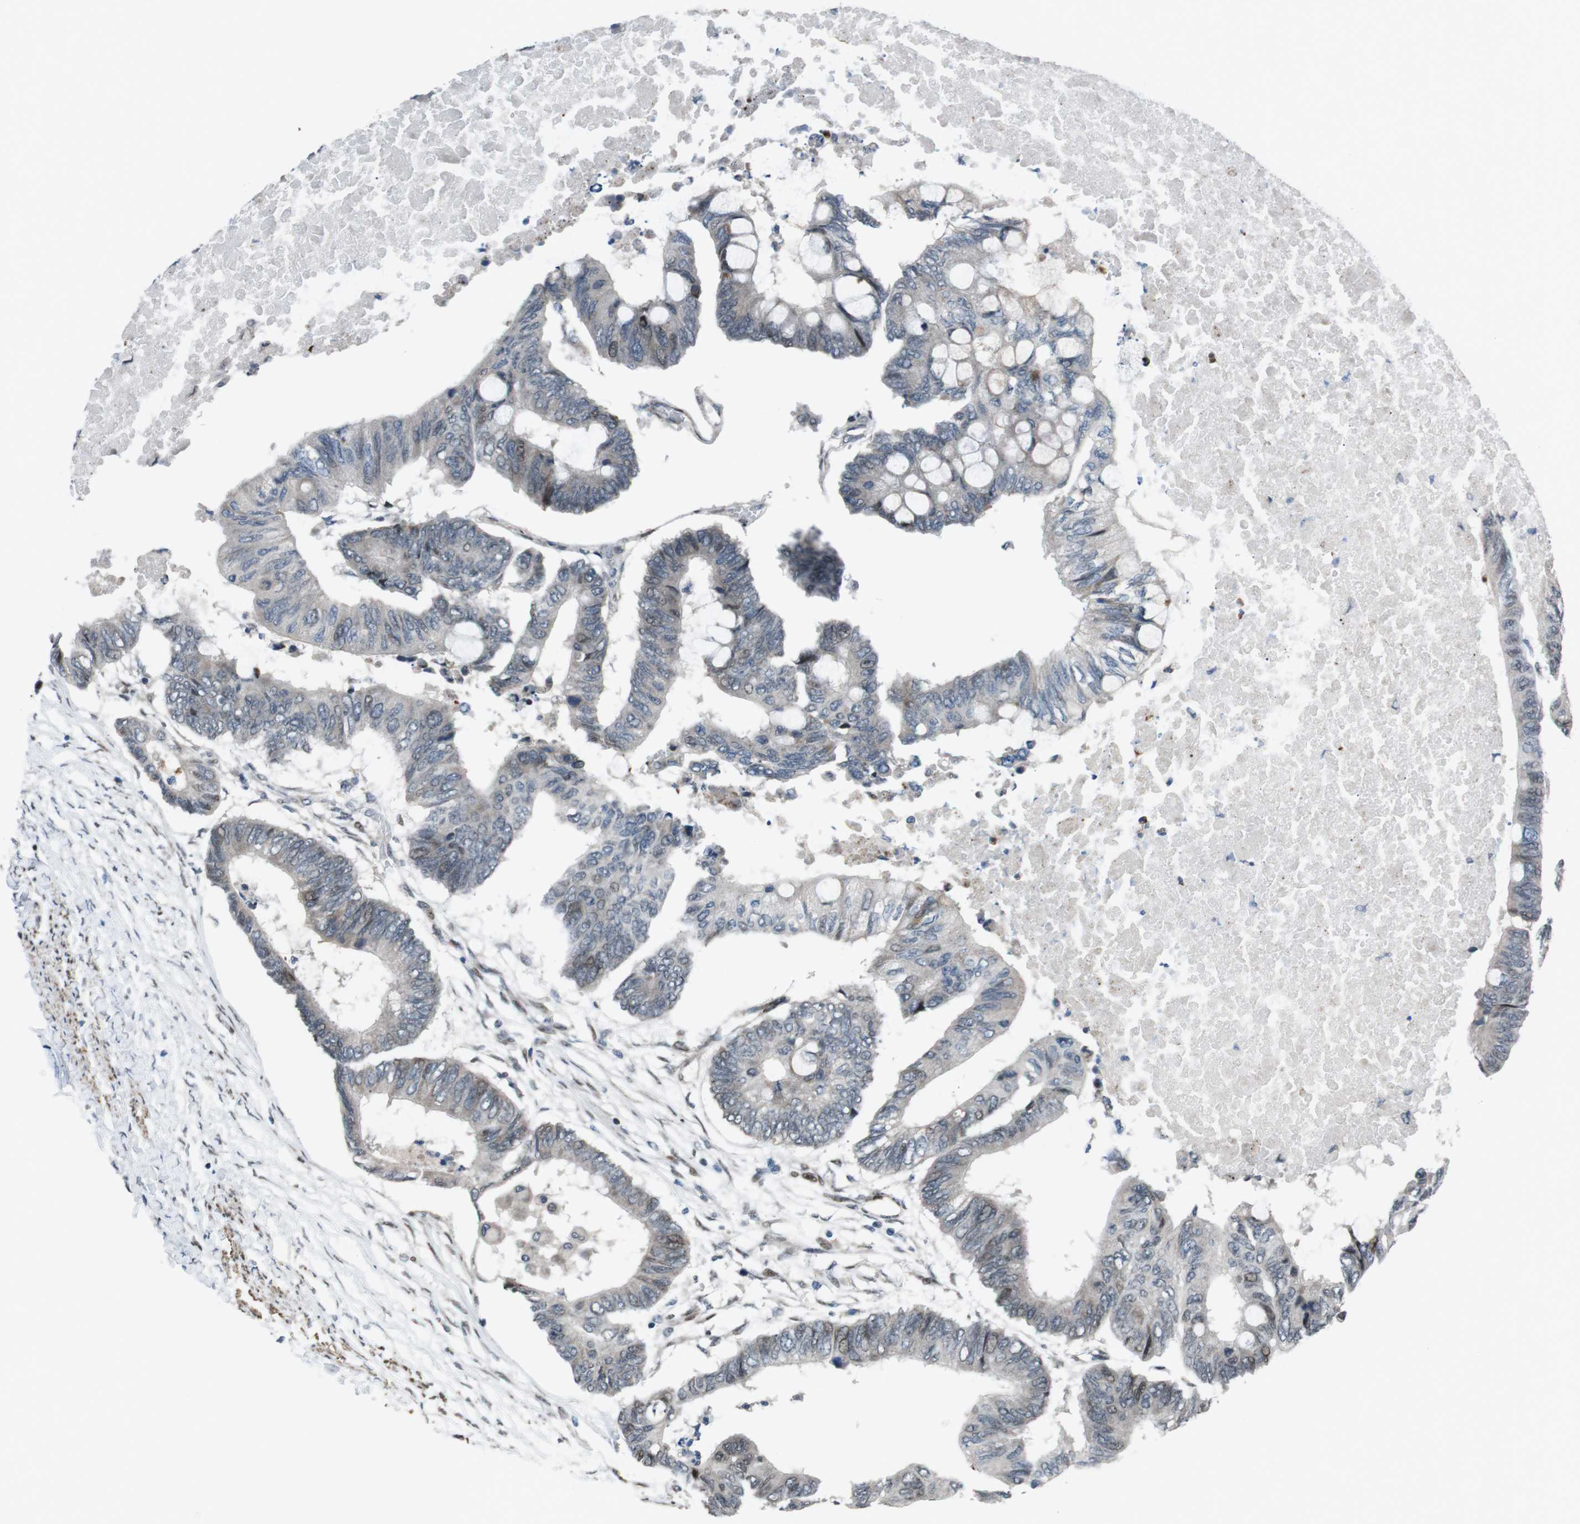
{"staining": {"intensity": "weak", "quantity": "<25%", "location": "nuclear"}, "tissue": "colorectal cancer", "cell_type": "Tumor cells", "image_type": "cancer", "snomed": [{"axis": "morphology", "description": "Normal tissue, NOS"}, {"axis": "morphology", "description": "Adenocarcinoma, NOS"}, {"axis": "topography", "description": "Rectum"}, {"axis": "topography", "description": "Peripheral nerve tissue"}], "caption": "Photomicrograph shows no significant protein positivity in tumor cells of colorectal cancer (adenocarcinoma). Nuclei are stained in blue.", "gene": "PBRM1", "patient": {"sex": "male", "age": 92}}